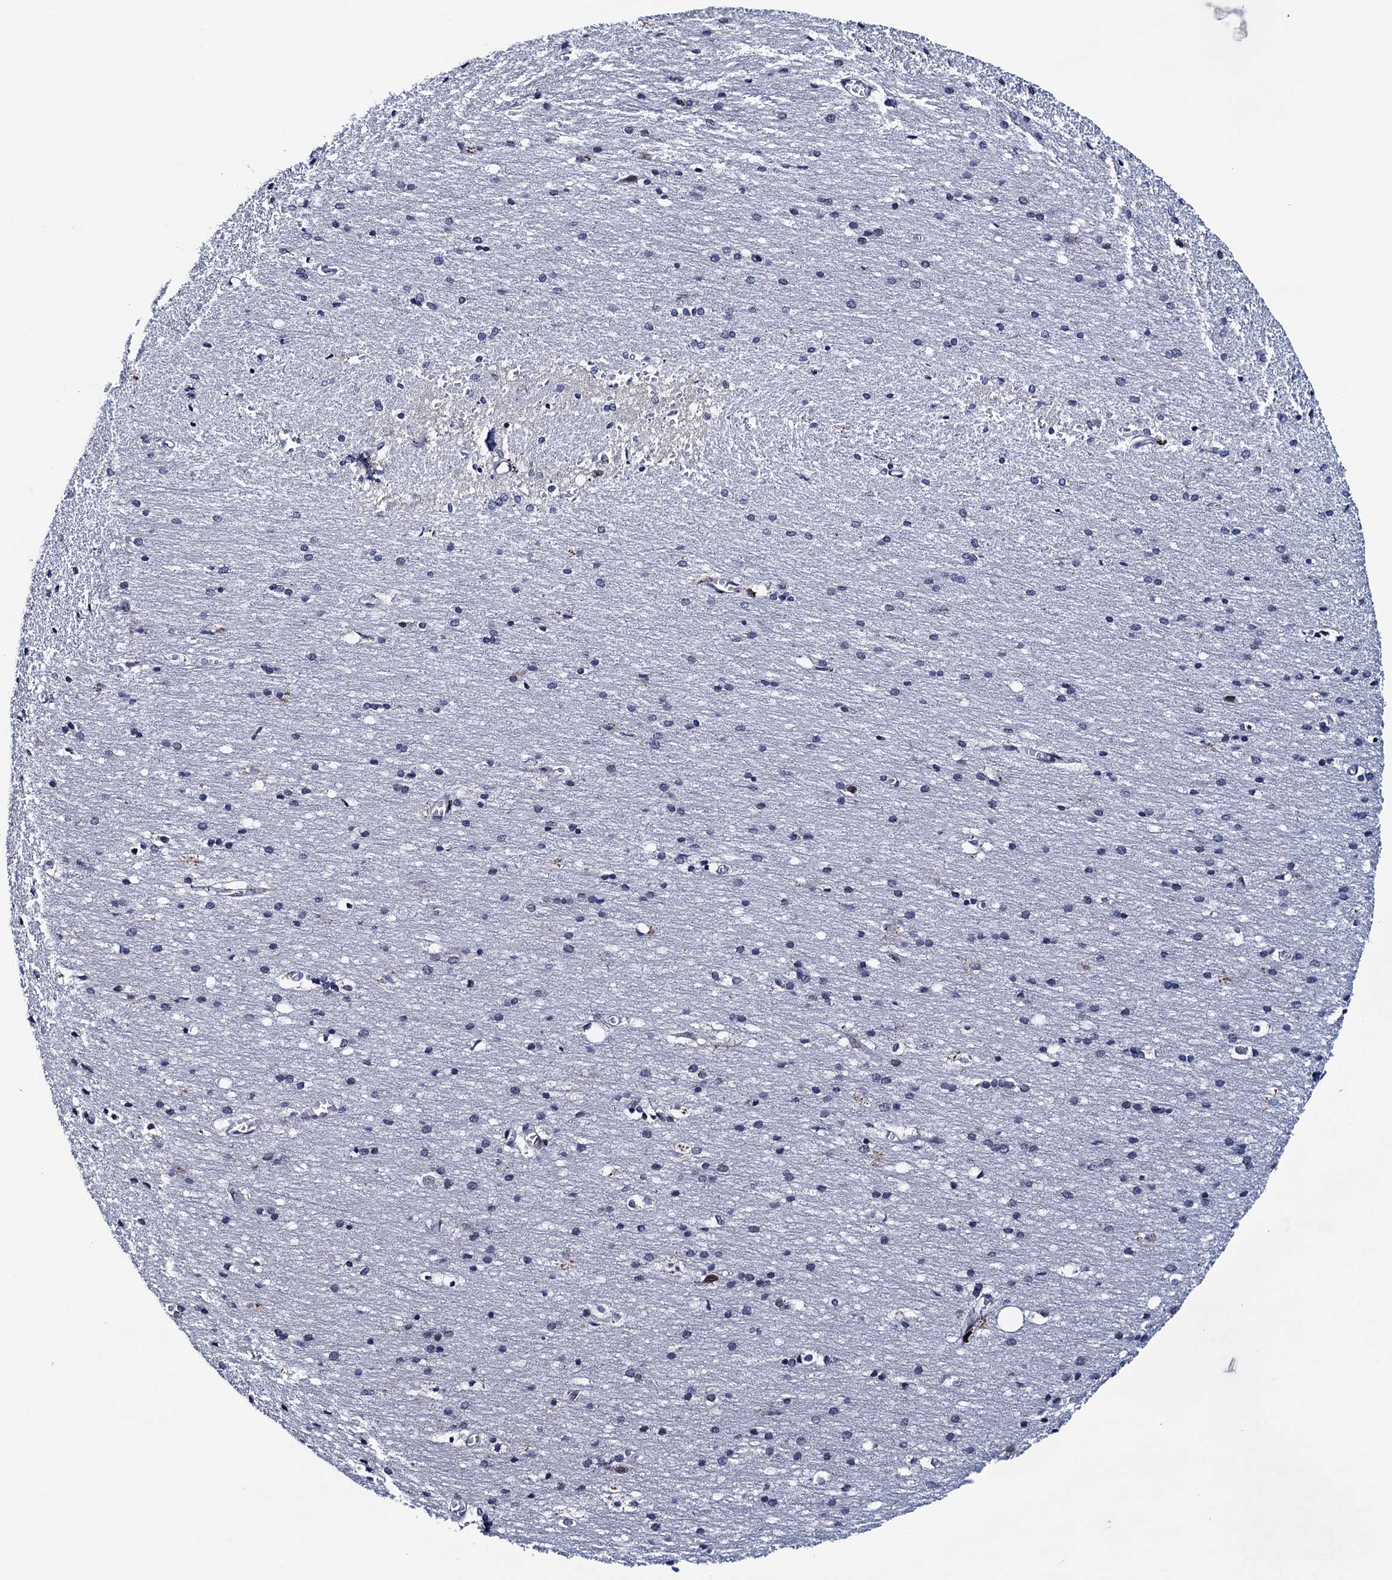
{"staining": {"intensity": "negative", "quantity": "none", "location": "none"}, "tissue": "cerebral cortex", "cell_type": "Endothelial cells", "image_type": "normal", "snomed": [{"axis": "morphology", "description": "Normal tissue, NOS"}, {"axis": "topography", "description": "Cerebral cortex"}], "caption": "Immunohistochemistry (IHC) photomicrograph of normal human cerebral cortex stained for a protein (brown), which exhibits no staining in endothelial cells.", "gene": "FNBP4", "patient": {"sex": "male", "age": 54}}